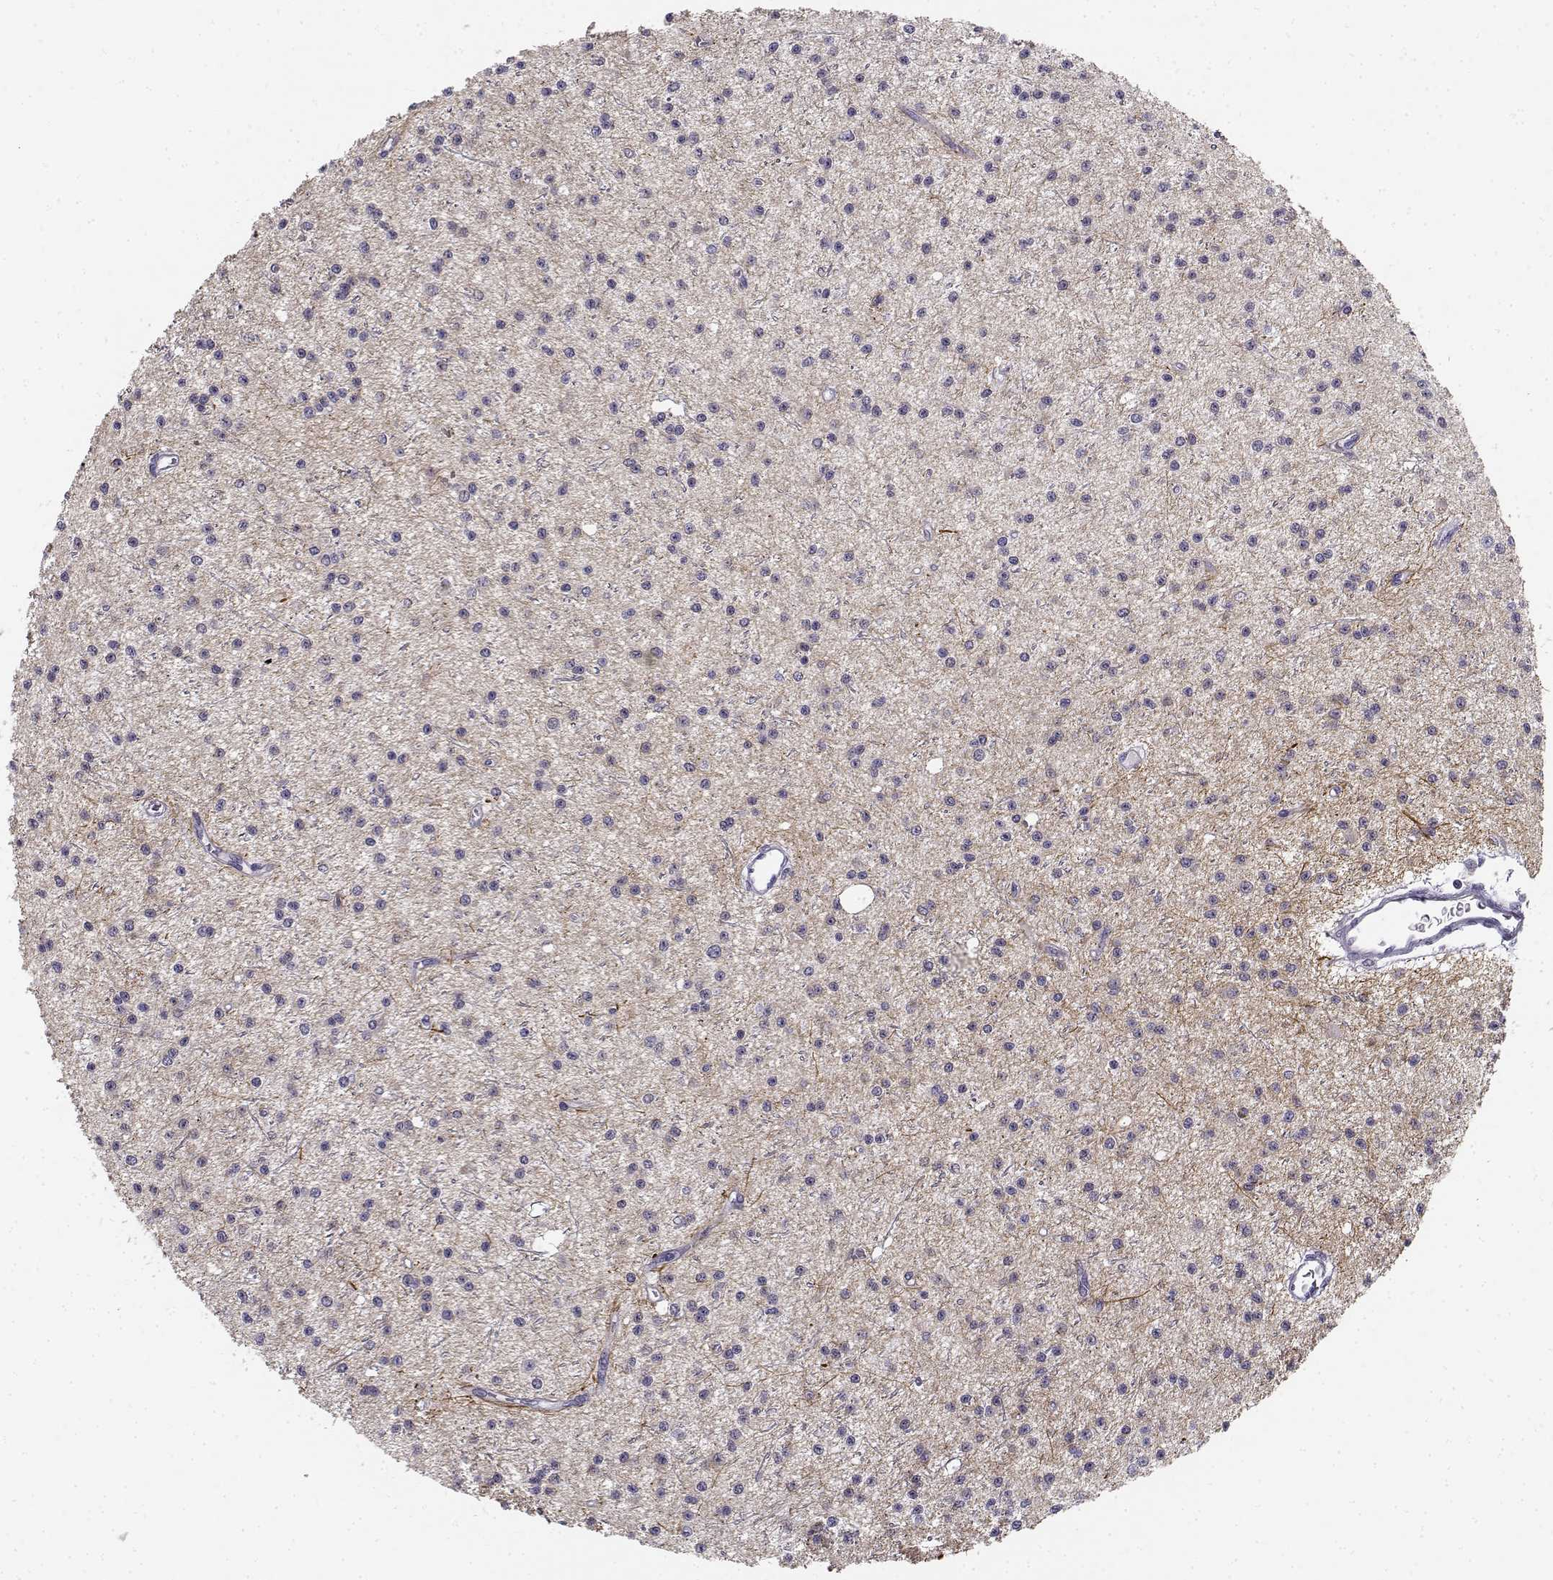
{"staining": {"intensity": "negative", "quantity": "none", "location": "none"}, "tissue": "glioma", "cell_type": "Tumor cells", "image_type": "cancer", "snomed": [{"axis": "morphology", "description": "Glioma, malignant, Low grade"}, {"axis": "topography", "description": "Brain"}], "caption": "High power microscopy photomicrograph of an IHC micrograph of glioma, revealing no significant expression in tumor cells.", "gene": "DDX25", "patient": {"sex": "male", "age": 27}}